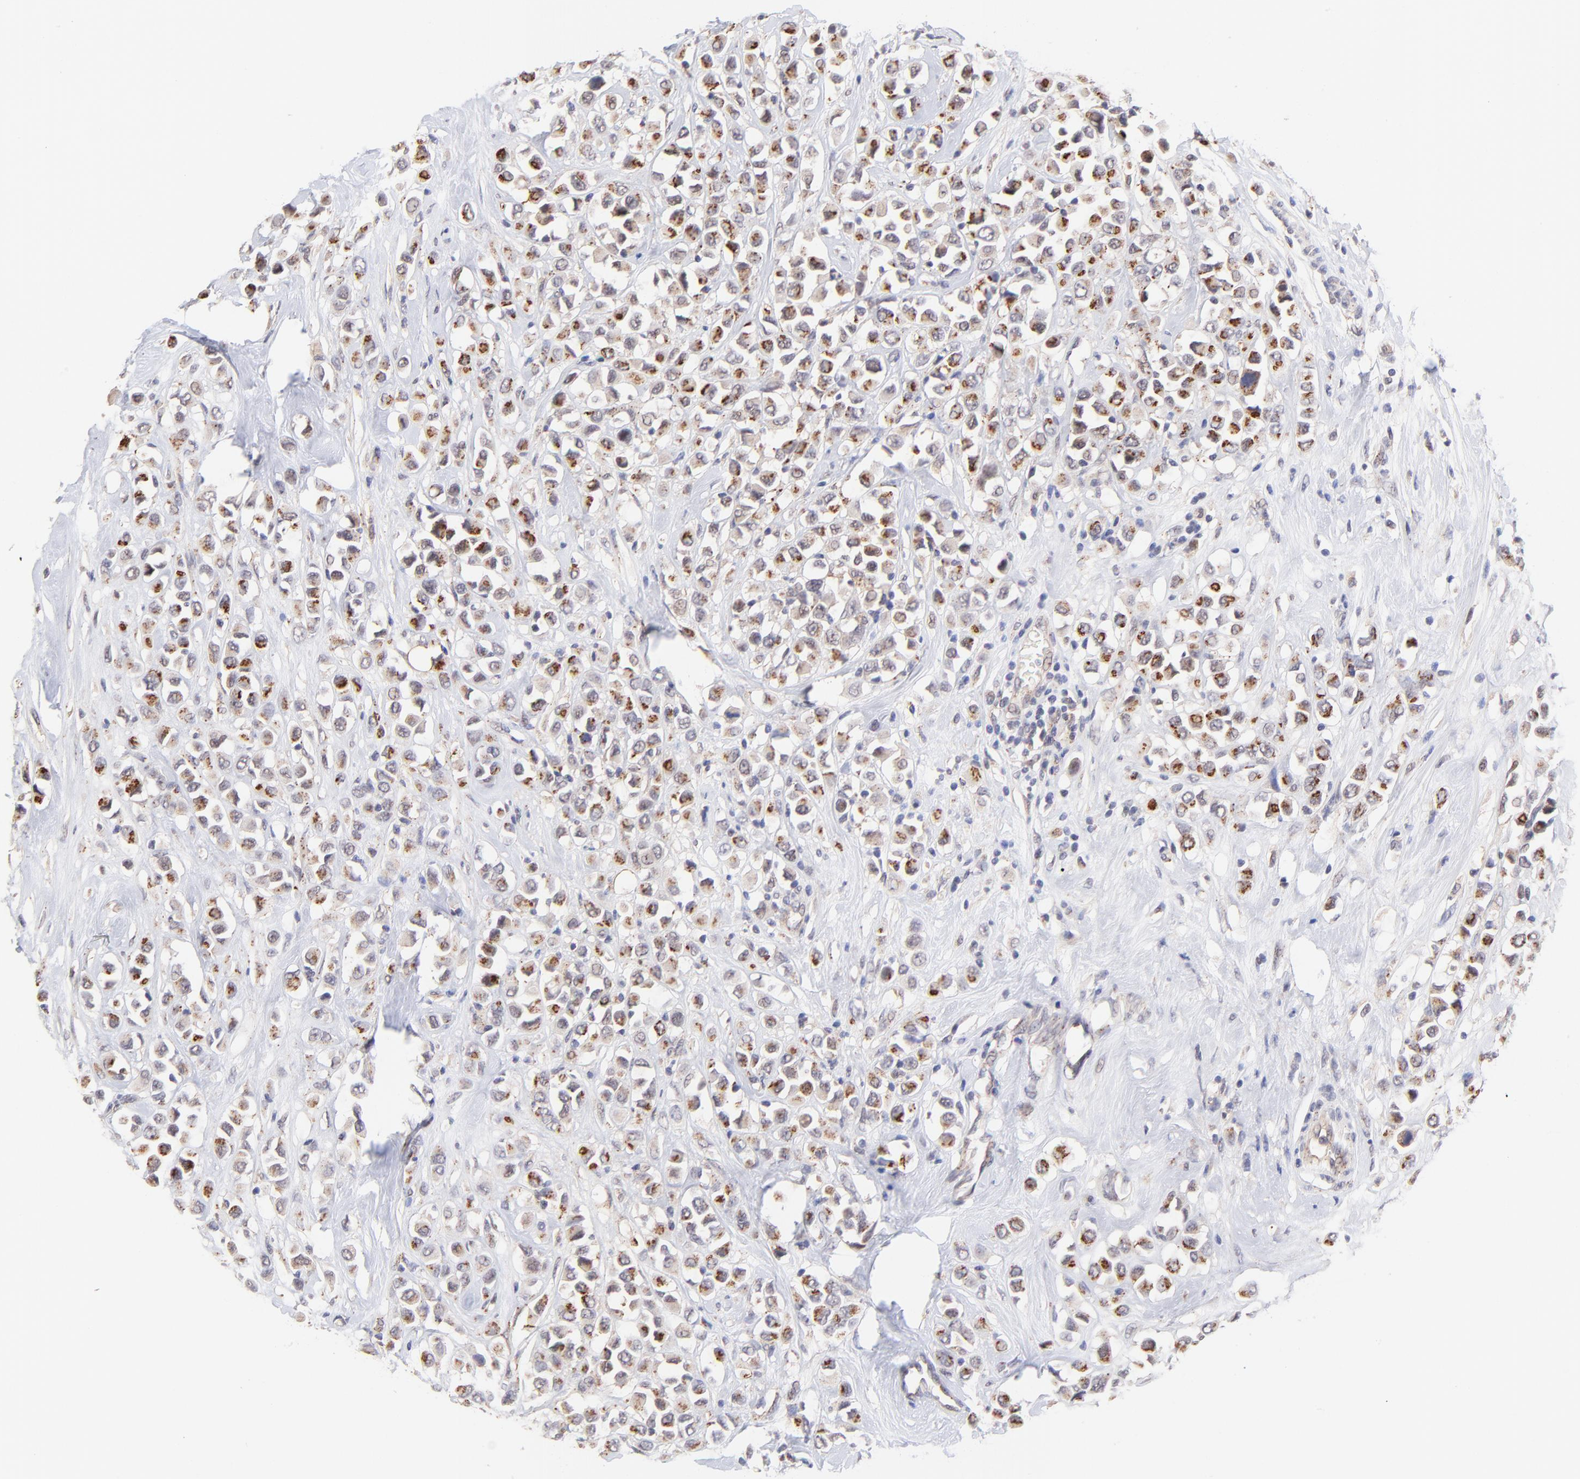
{"staining": {"intensity": "moderate", "quantity": ">75%", "location": "cytoplasmic/membranous,nuclear"}, "tissue": "breast cancer", "cell_type": "Tumor cells", "image_type": "cancer", "snomed": [{"axis": "morphology", "description": "Duct carcinoma"}, {"axis": "topography", "description": "Breast"}], "caption": "Immunohistochemical staining of breast cancer demonstrates medium levels of moderate cytoplasmic/membranous and nuclear positivity in about >75% of tumor cells.", "gene": "ZNF747", "patient": {"sex": "female", "age": 61}}